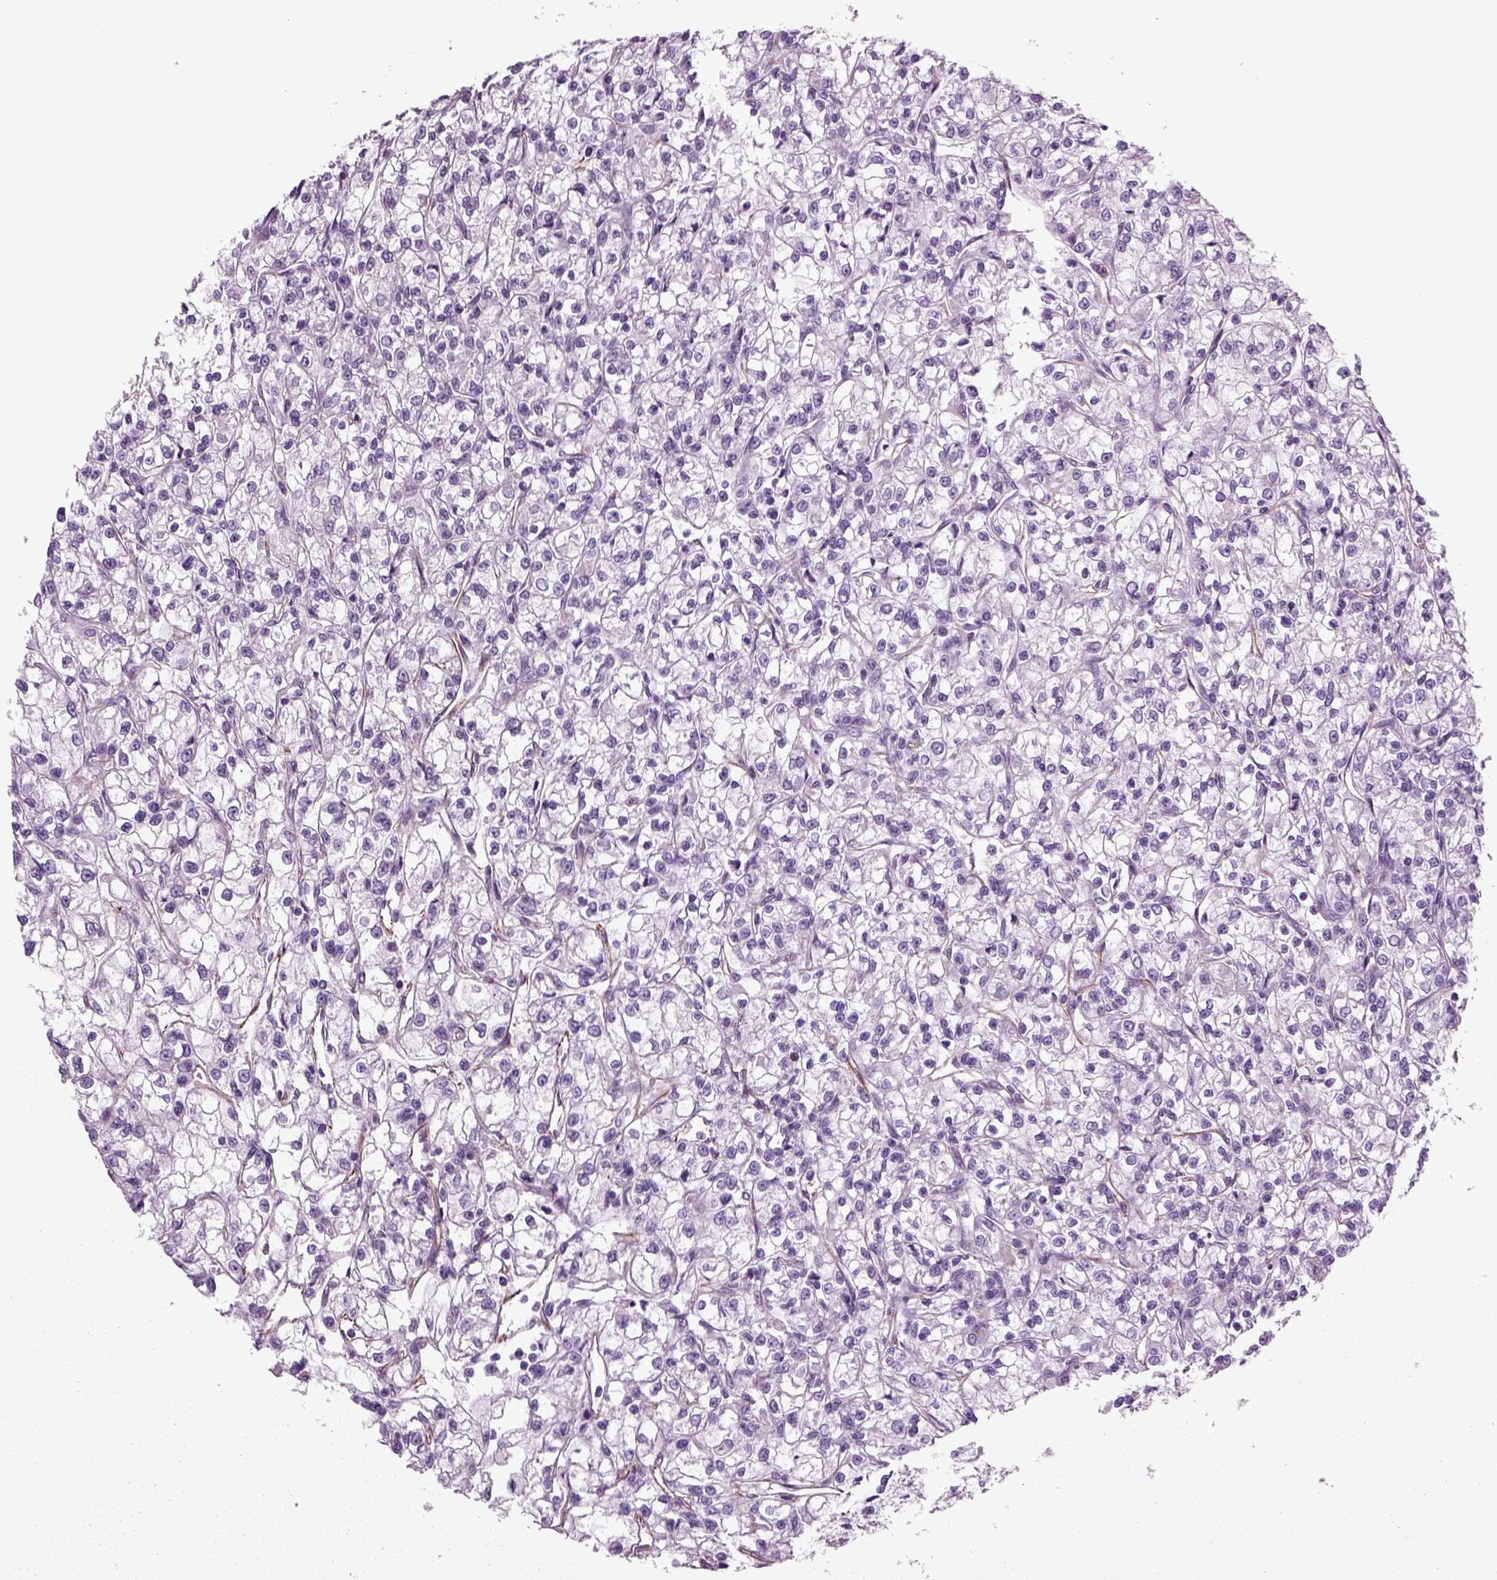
{"staining": {"intensity": "negative", "quantity": "none", "location": "none"}, "tissue": "renal cancer", "cell_type": "Tumor cells", "image_type": "cancer", "snomed": [{"axis": "morphology", "description": "Adenocarcinoma, NOS"}, {"axis": "topography", "description": "Kidney"}], "caption": "Renal adenocarcinoma was stained to show a protein in brown. There is no significant staining in tumor cells.", "gene": "ACER3", "patient": {"sex": "female", "age": 59}}